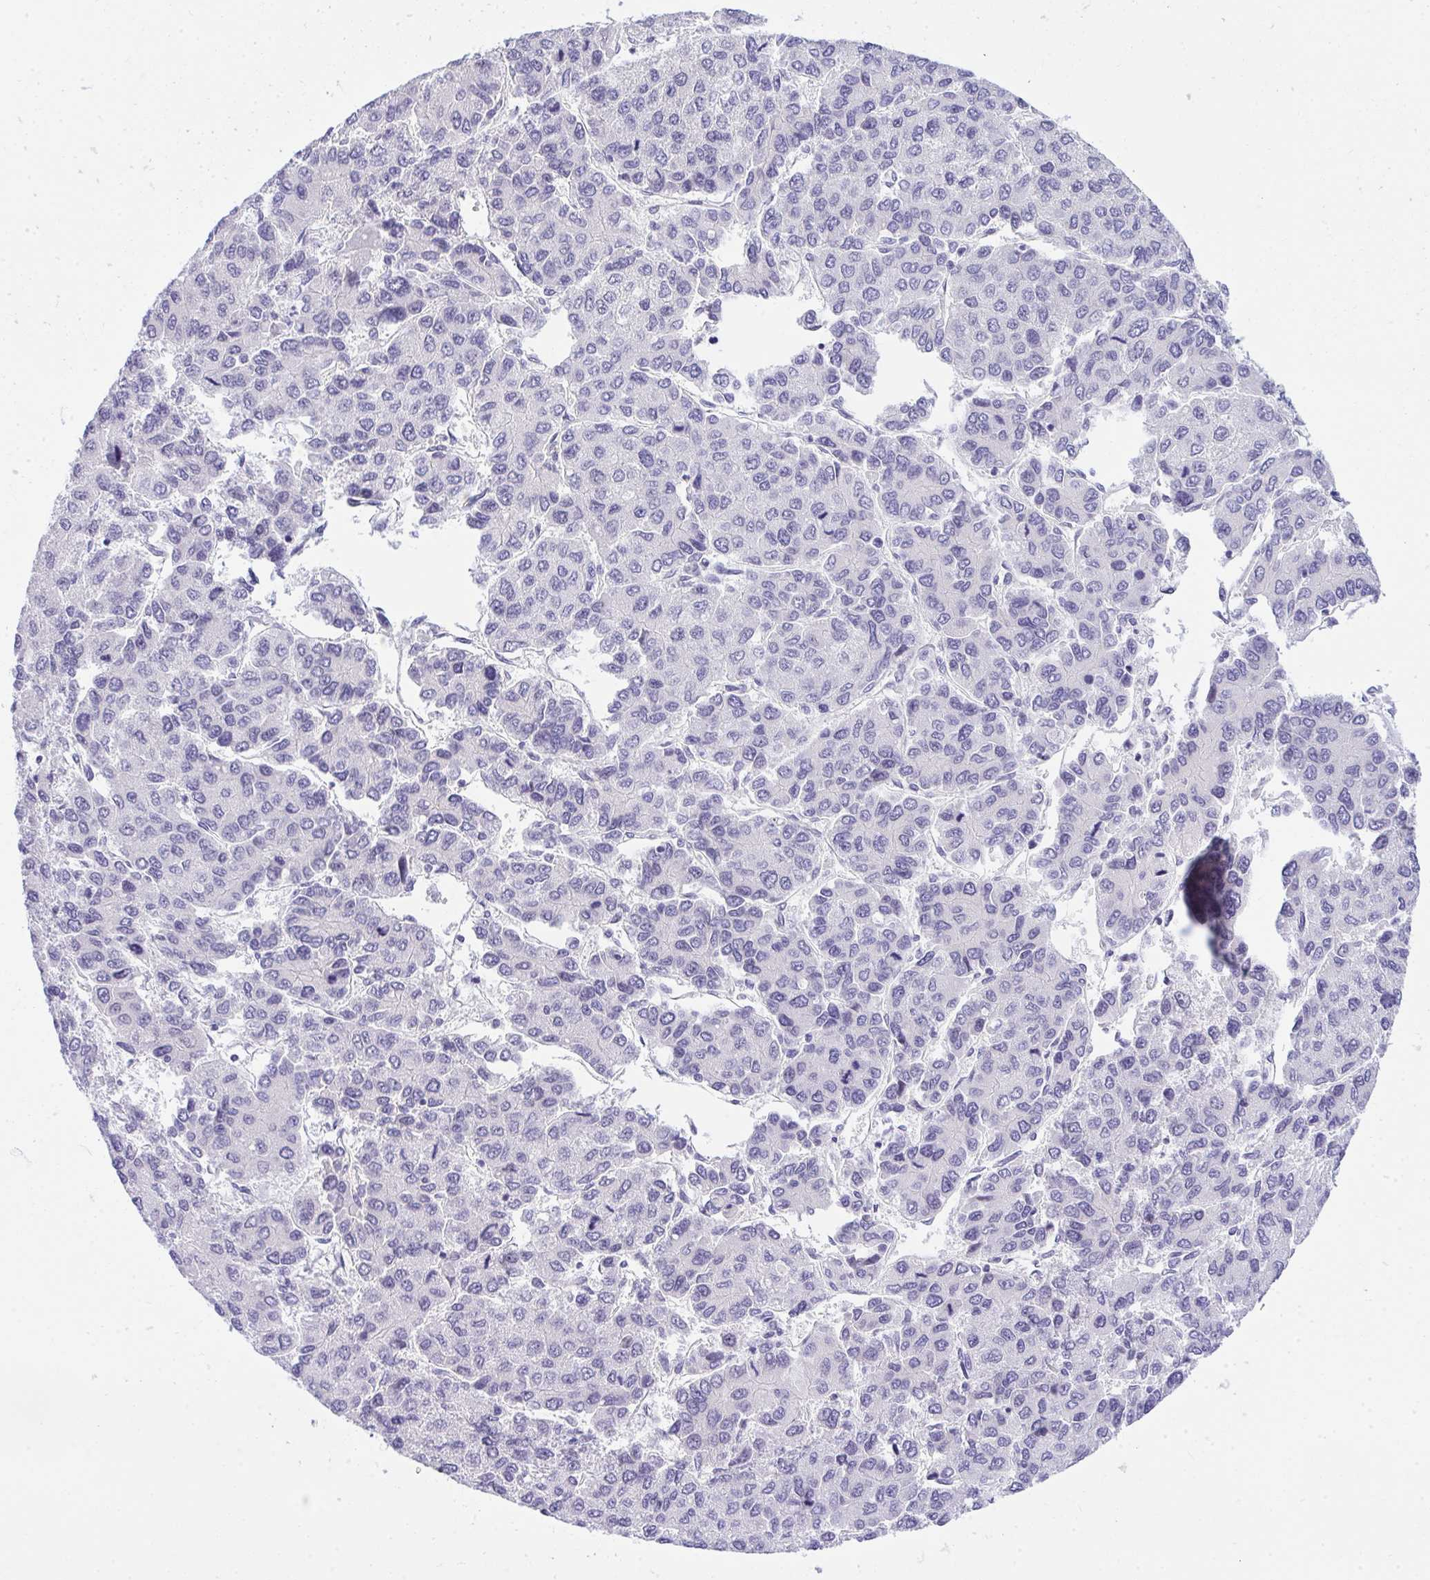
{"staining": {"intensity": "negative", "quantity": "none", "location": "none"}, "tissue": "liver cancer", "cell_type": "Tumor cells", "image_type": "cancer", "snomed": [{"axis": "morphology", "description": "Carcinoma, Hepatocellular, NOS"}, {"axis": "topography", "description": "Liver"}], "caption": "Tumor cells show no significant protein expression in hepatocellular carcinoma (liver). The staining is performed using DAB (3,3'-diaminobenzidine) brown chromogen with nuclei counter-stained in using hematoxylin.", "gene": "EID3", "patient": {"sex": "female", "age": 66}}